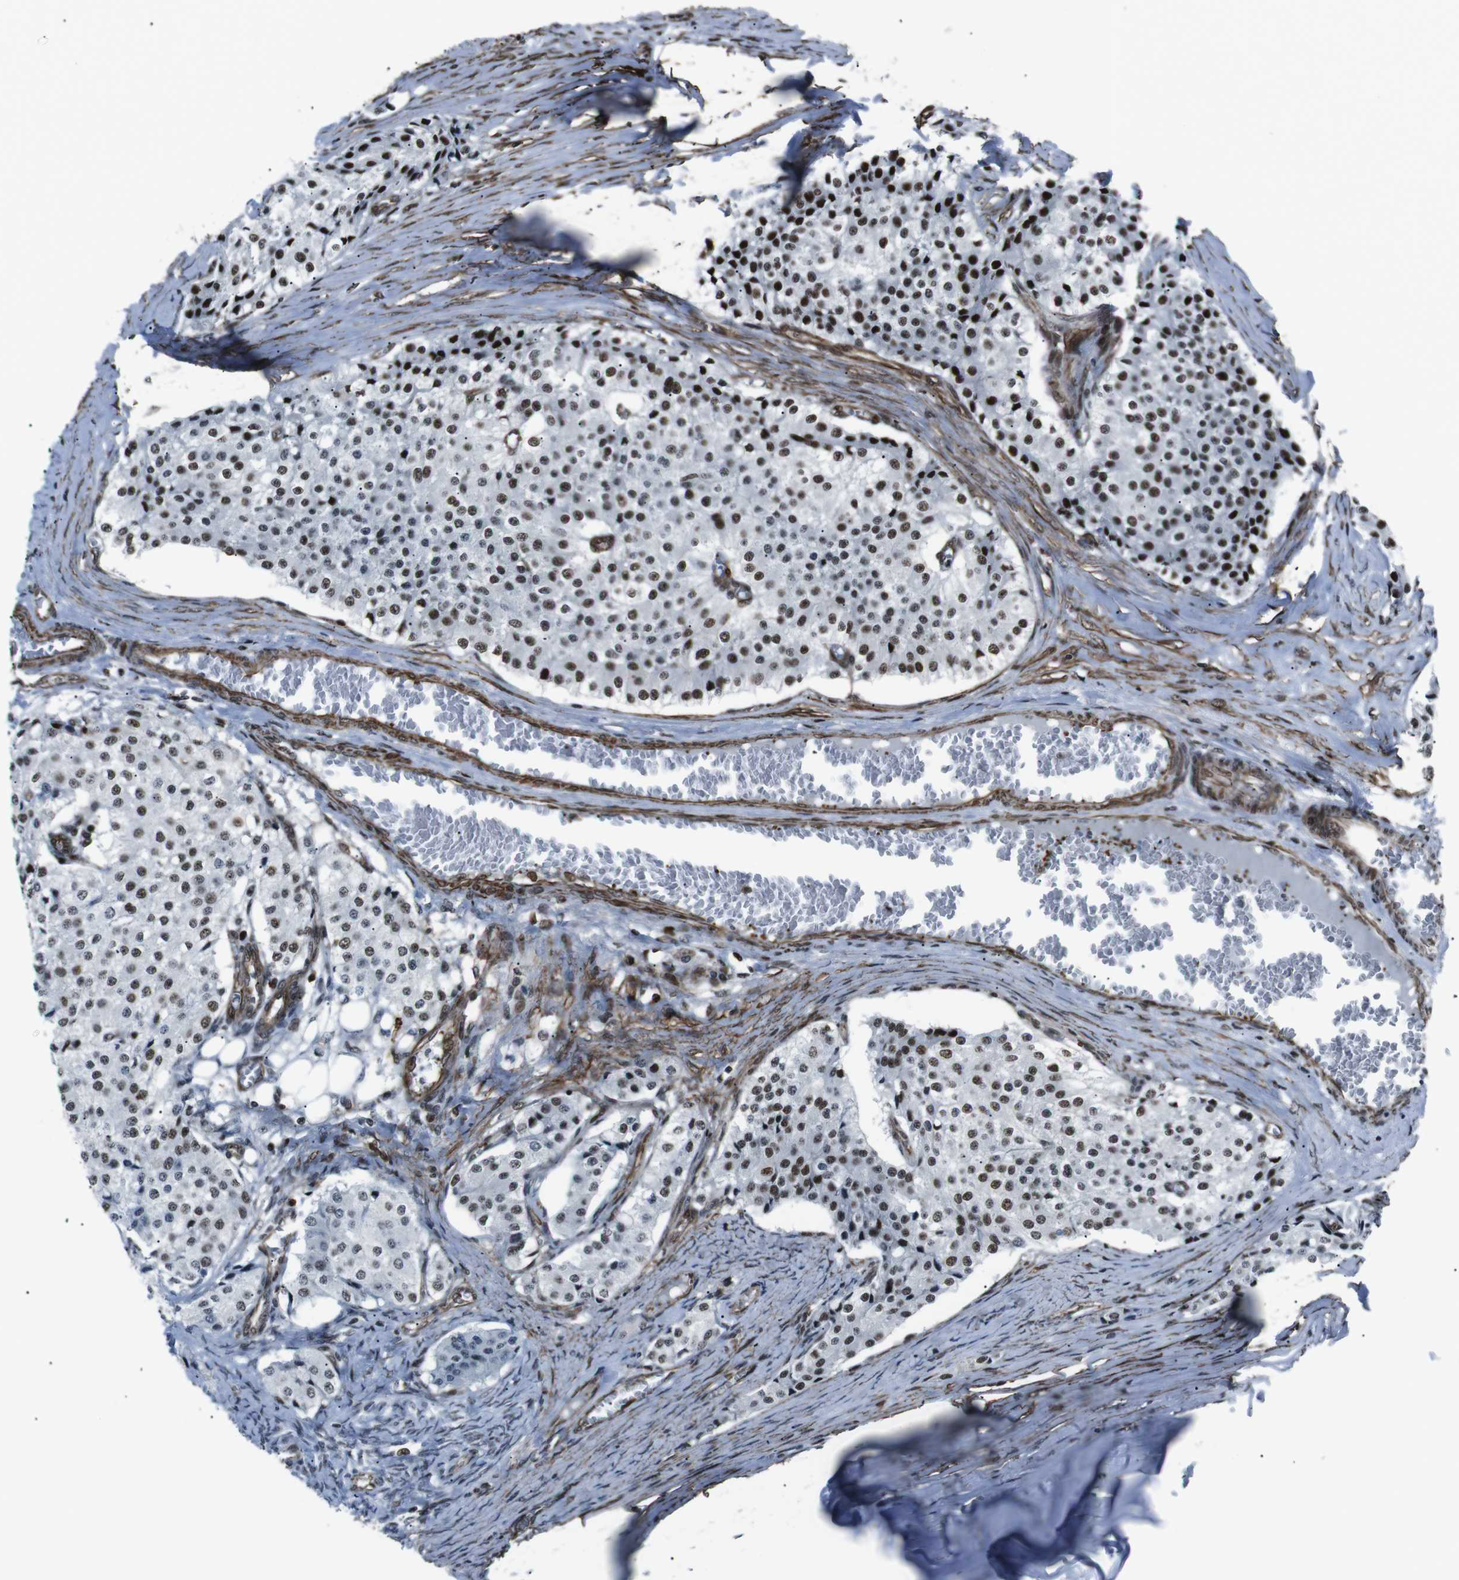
{"staining": {"intensity": "strong", "quantity": "25%-75%", "location": "nuclear"}, "tissue": "carcinoid", "cell_type": "Tumor cells", "image_type": "cancer", "snomed": [{"axis": "morphology", "description": "Carcinoid, malignant, NOS"}, {"axis": "topography", "description": "Colon"}], "caption": "Carcinoid was stained to show a protein in brown. There is high levels of strong nuclear staining in about 25%-75% of tumor cells. The staining is performed using DAB (3,3'-diaminobenzidine) brown chromogen to label protein expression. The nuclei are counter-stained blue using hematoxylin.", "gene": "HNRNPU", "patient": {"sex": "female", "age": 52}}